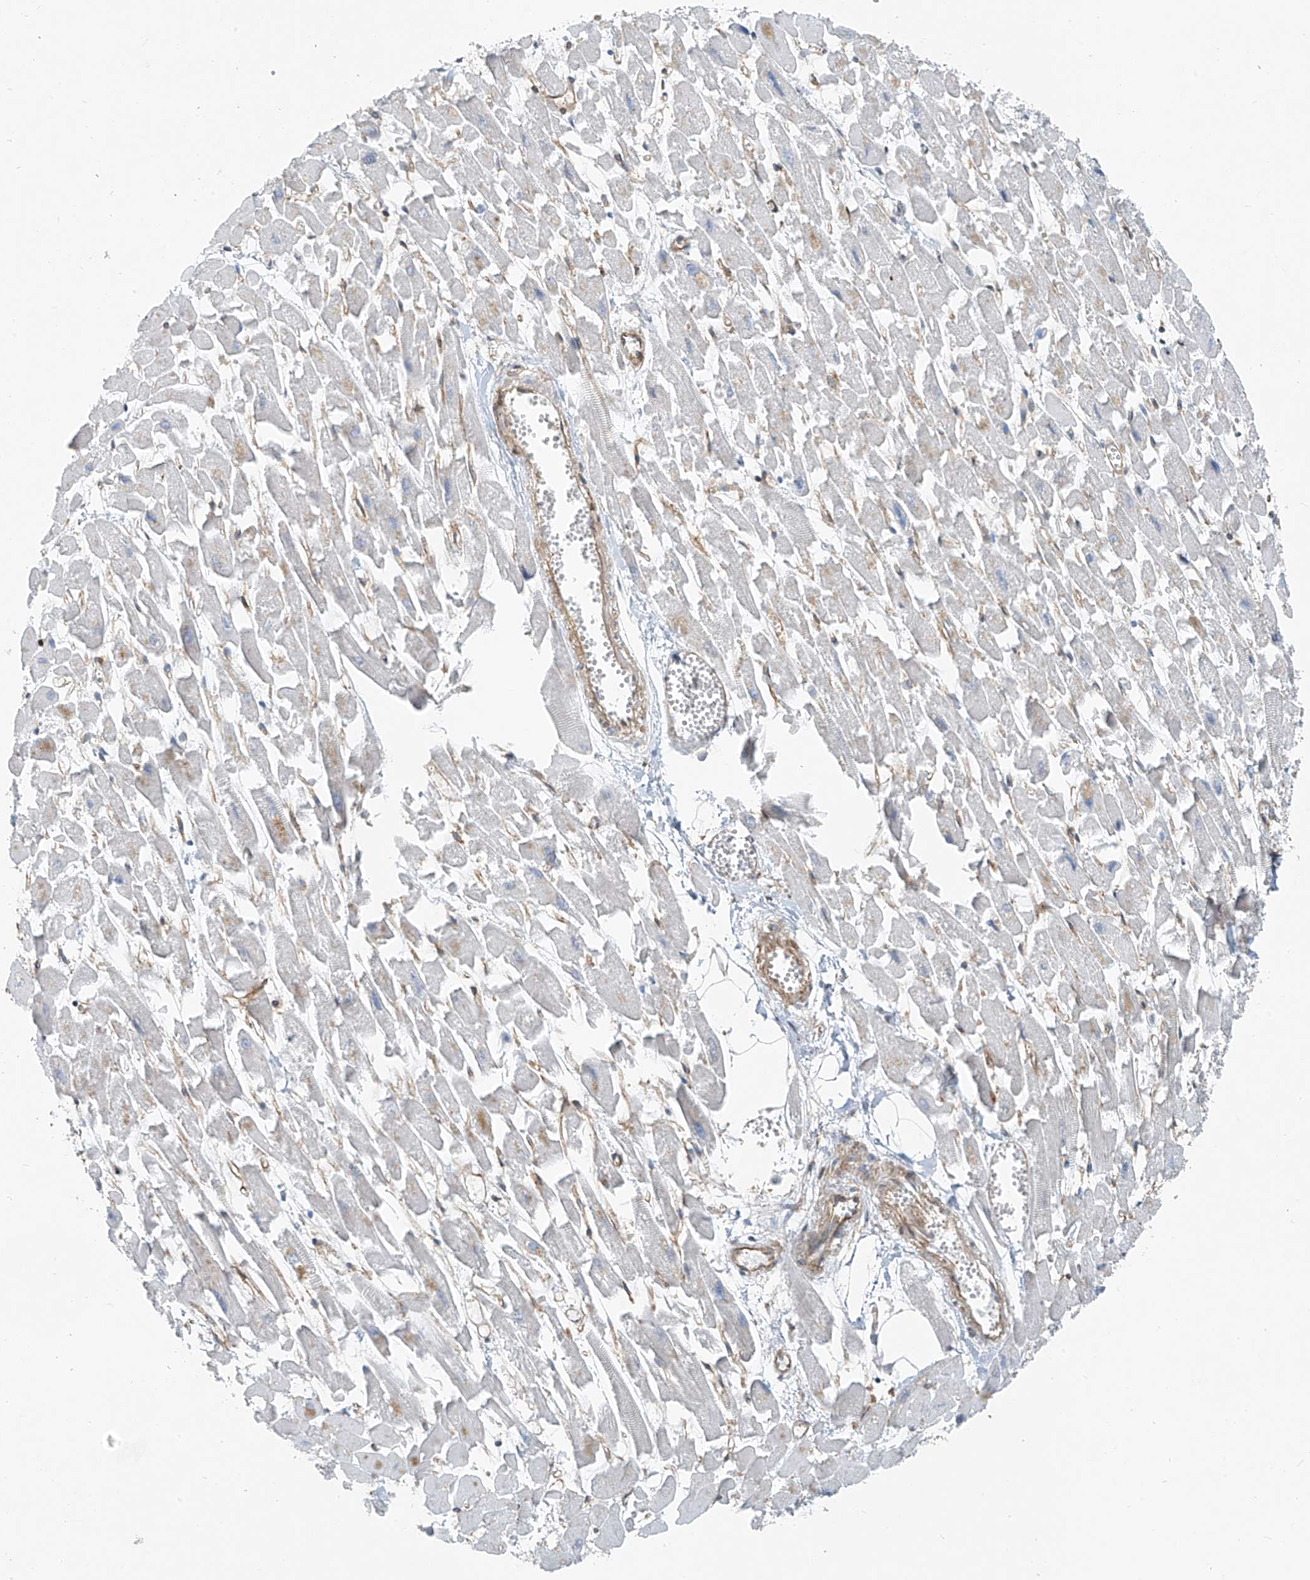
{"staining": {"intensity": "negative", "quantity": "none", "location": "none"}, "tissue": "heart muscle", "cell_type": "Cardiomyocytes", "image_type": "normal", "snomed": [{"axis": "morphology", "description": "Normal tissue, NOS"}, {"axis": "topography", "description": "Heart"}], "caption": "Human heart muscle stained for a protein using immunohistochemistry exhibits no staining in cardiomyocytes.", "gene": "TNS2", "patient": {"sex": "female", "age": 64}}